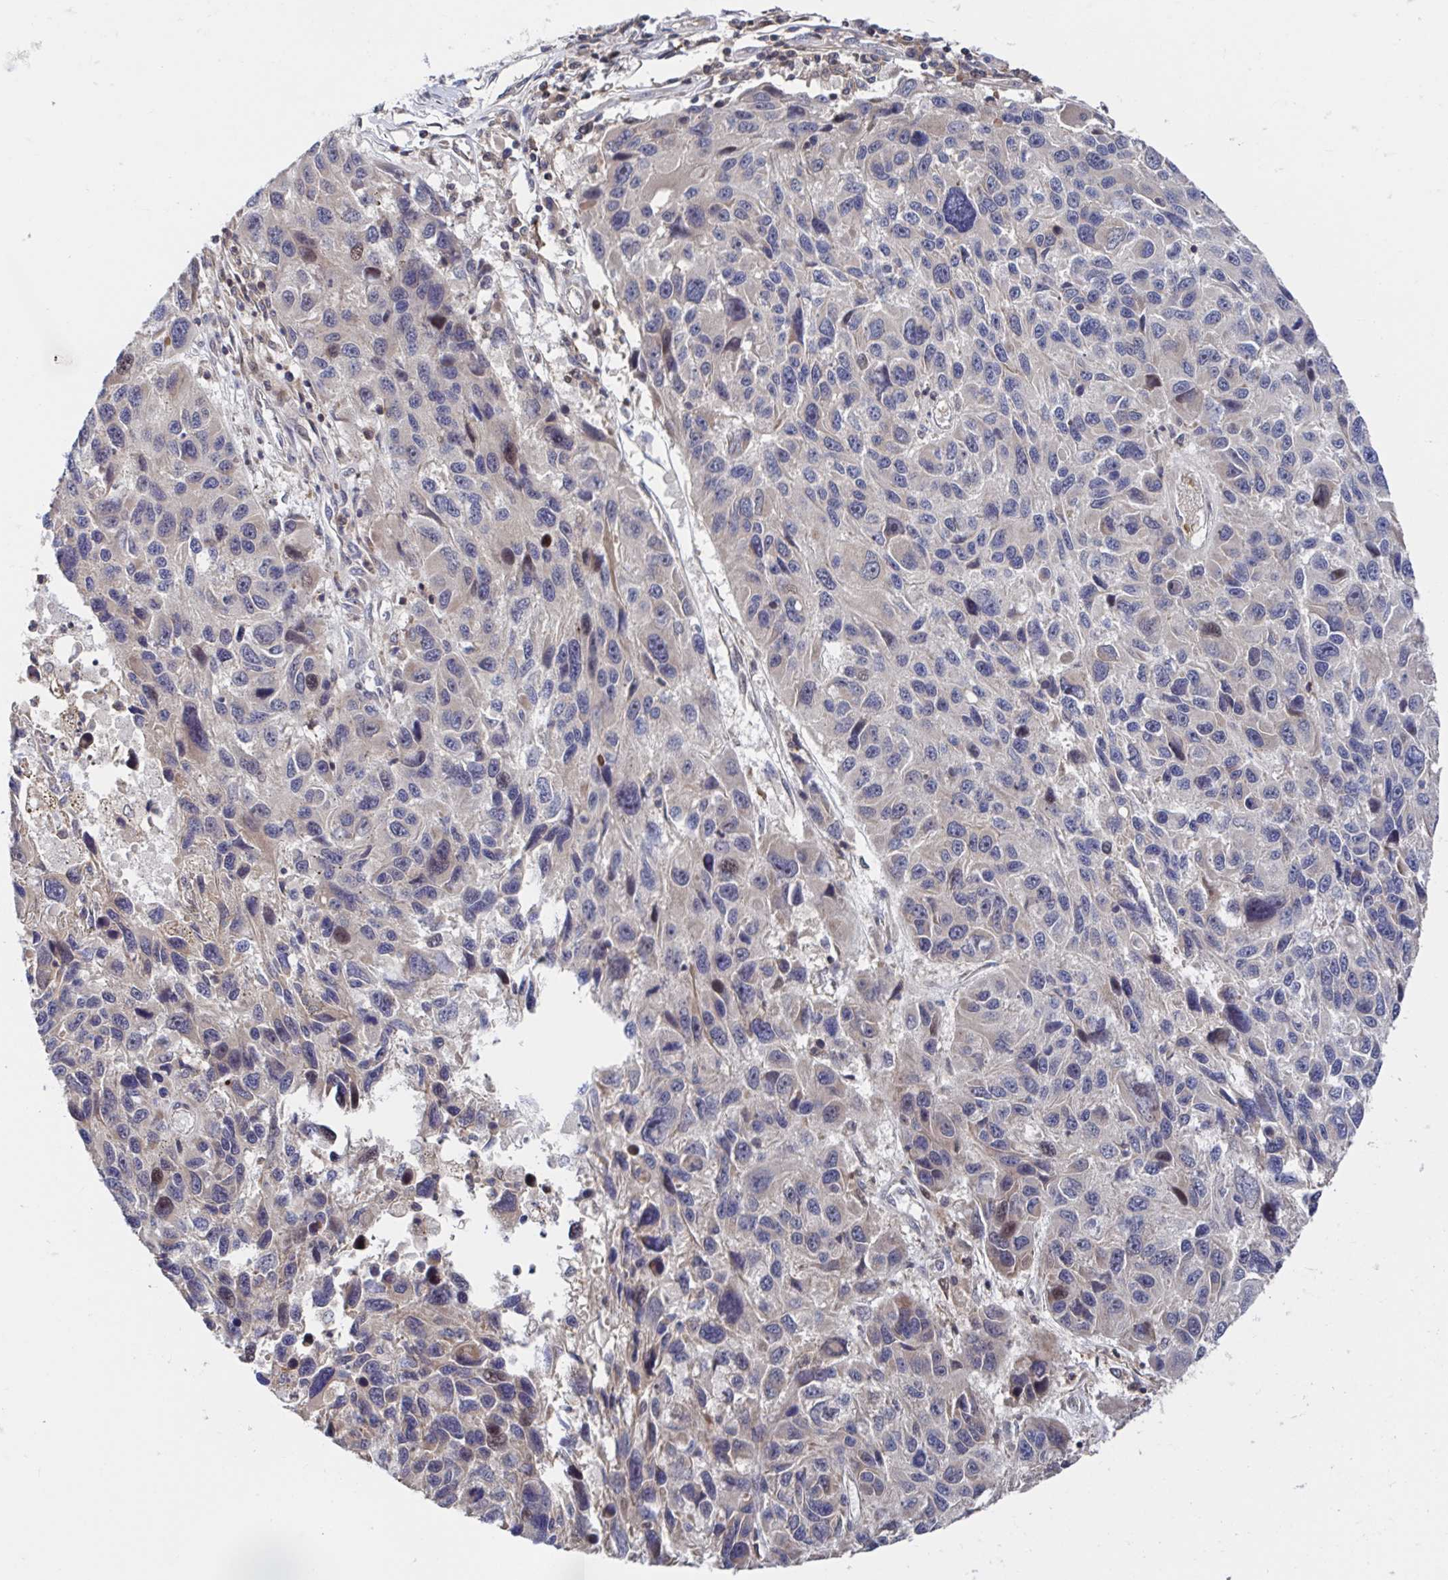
{"staining": {"intensity": "moderate", "quantity": "<25%", "location": "cytoplasmic/membranous"}, "tissue": "melanoma", "cell_type": "Tumor cells", "image_type": "cancer", "snomed": [{"axis": "morphology", "description": "Malignant melanoma, NOS"}, {"axis": "topography", "description": "Skin"}], "caption": "Tumor cells show low levels of moderate cytoplasmic/membranous positivity in approximately <25% of cells in melanoma.", "gene": "DHRS12", "patient": {"sex": "male", "age": 53}}